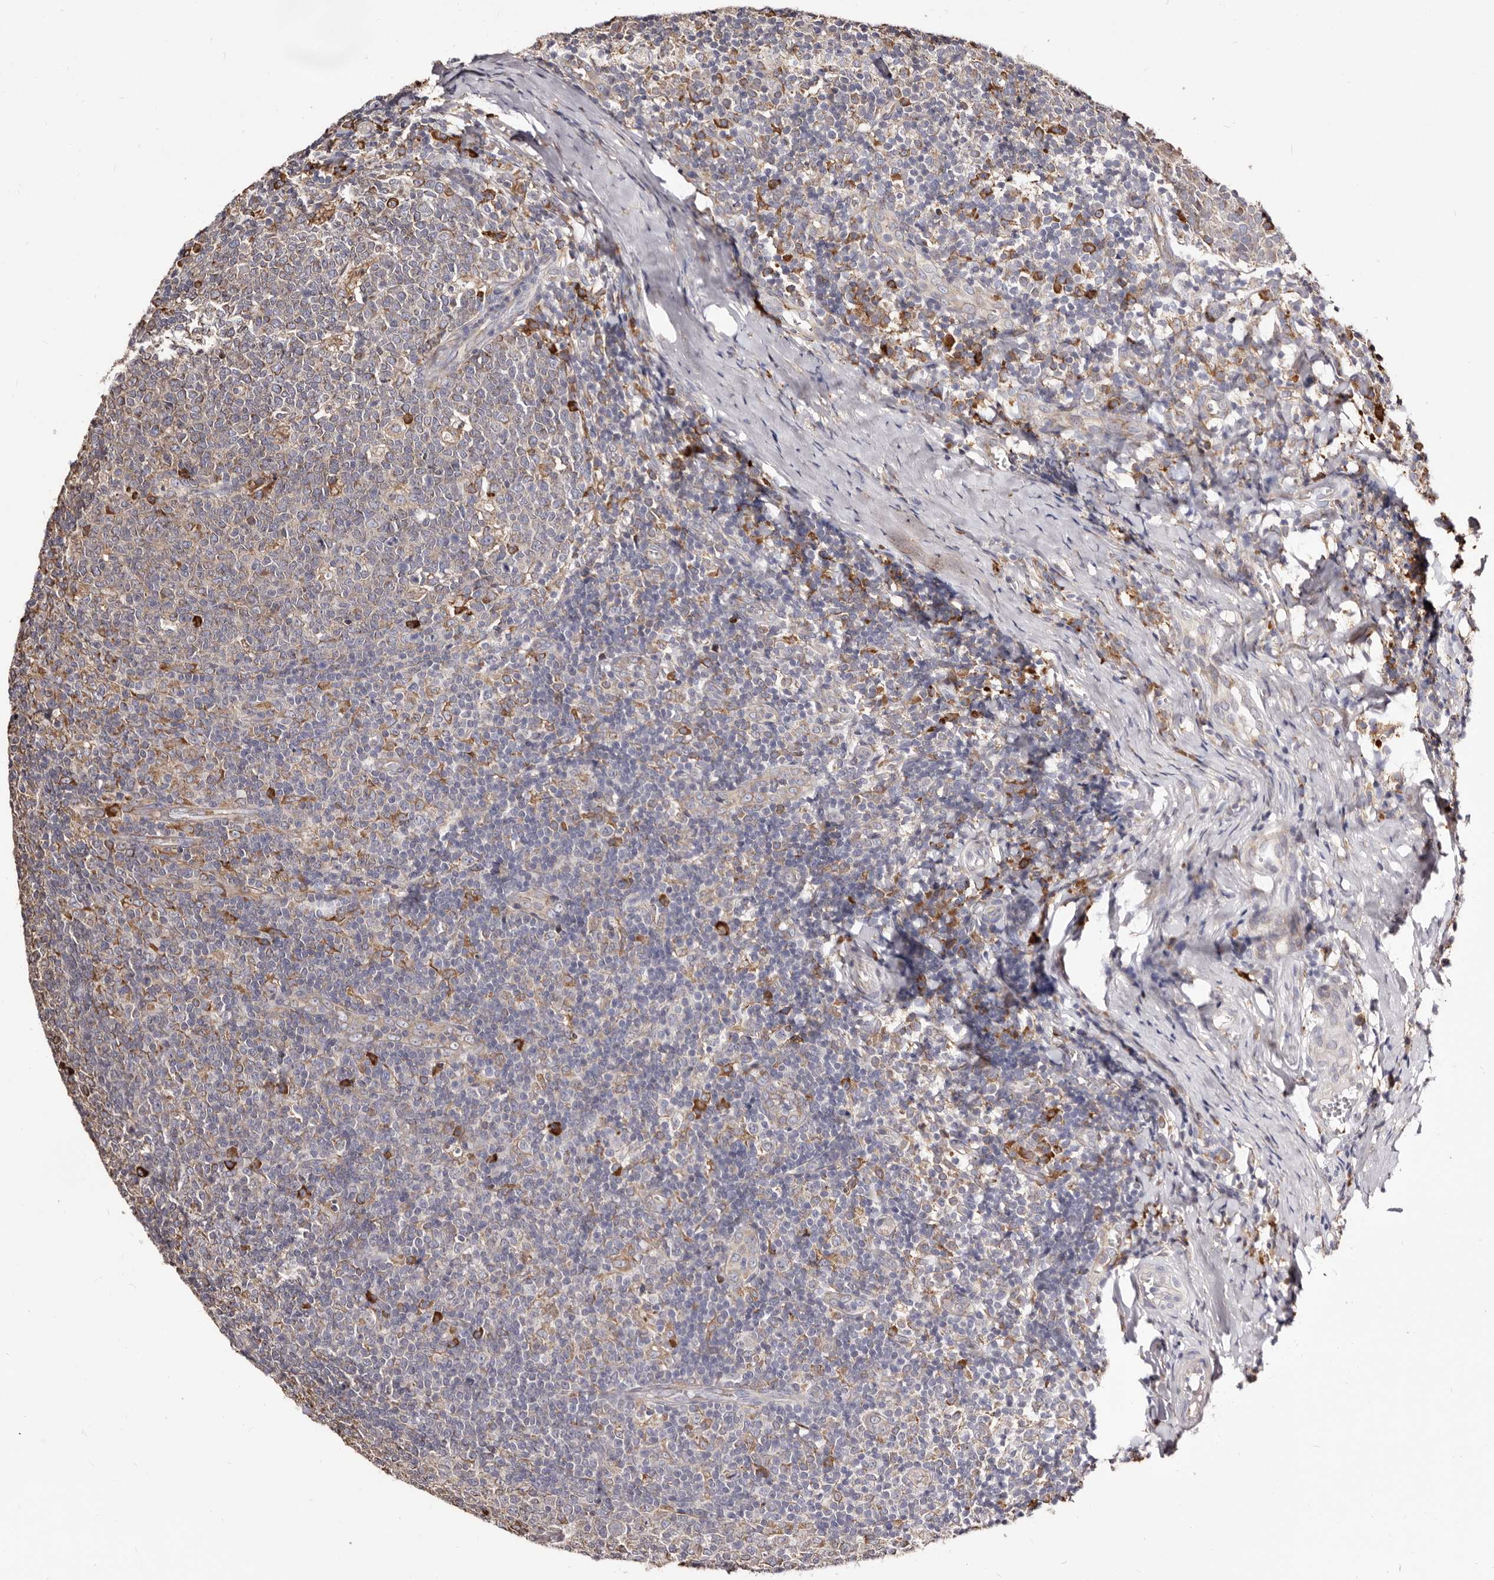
{"staining": {"intensity": "strong", "quantity": "<25%", "location": "cytoplasmic/membranous"}, "tissue": "tonsil", "cell_type": "Germinal center cells", "image_type": "normal", "snomed": [{"axis": "morphology", "description": "Normal tissue, NOS"}, {"axis": "topography", "description": "Tonsil"}], "caption": "Protein expression analysis of normal human tonsil reveals strong cytoplasmic/membranous expression in approximately <25% of germinal center cells.", "gene": "ACBD6", "patient": {"sex": "female", "age": 19}}